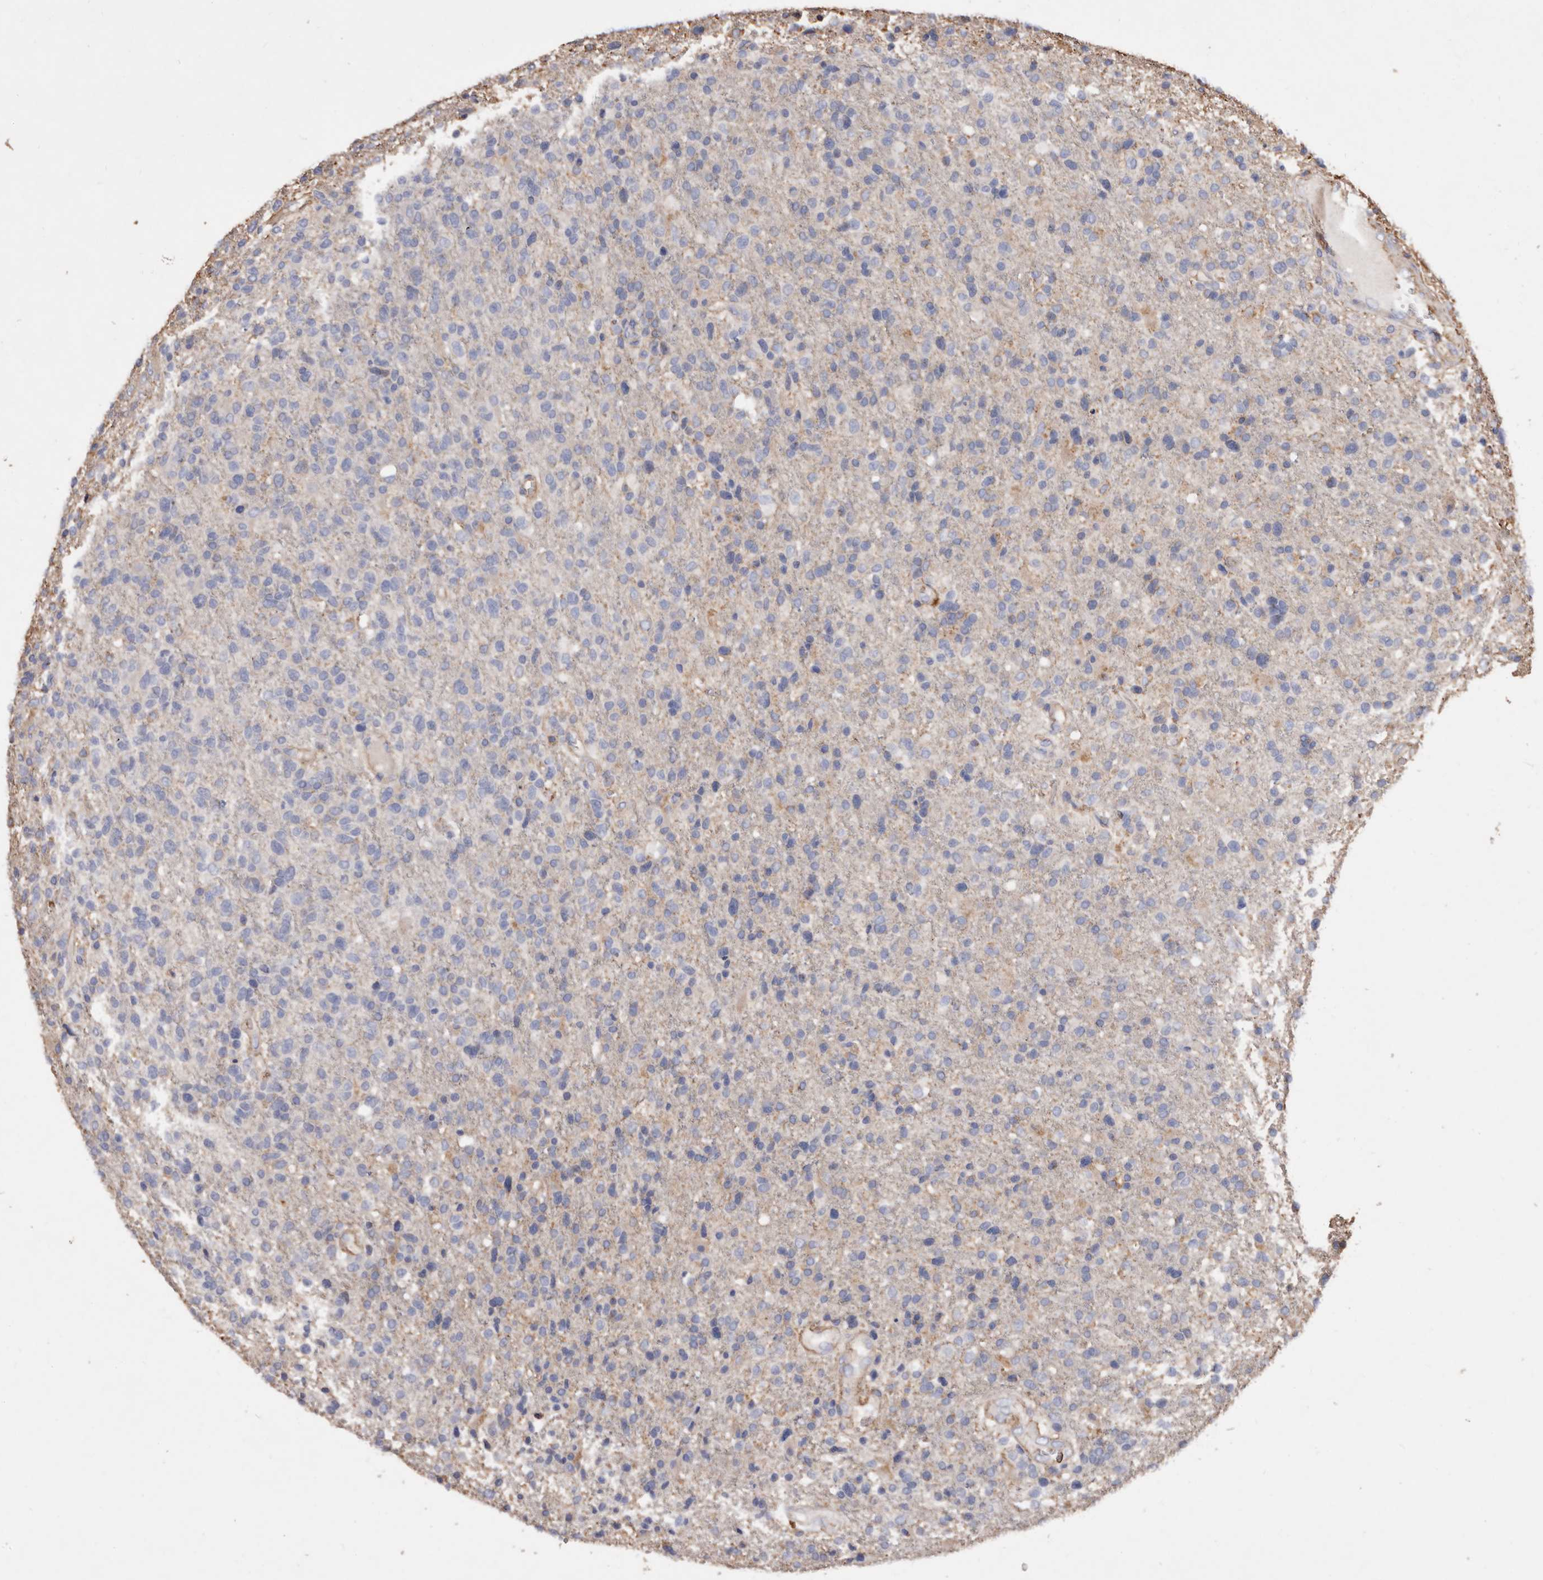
{"staining": {"intensity": "negative", "quantity": "none", "location": "none"}, "tissue": "glioma", "cell_type": "Tumor cells", "image_type": "cancer", "snomed": [{"axis": "morphology", "description": "Glioma, malignant, High grade"}, {"axis": "topography", "description": "Brain"}], "caption": "There is no significant staining in tumor cells of glioma. (Brightfield microscopy of DAB immunohistochemistry at high magnification).", "gene": "COQ8B", "patient": {"sex": "male", "age": 72}}